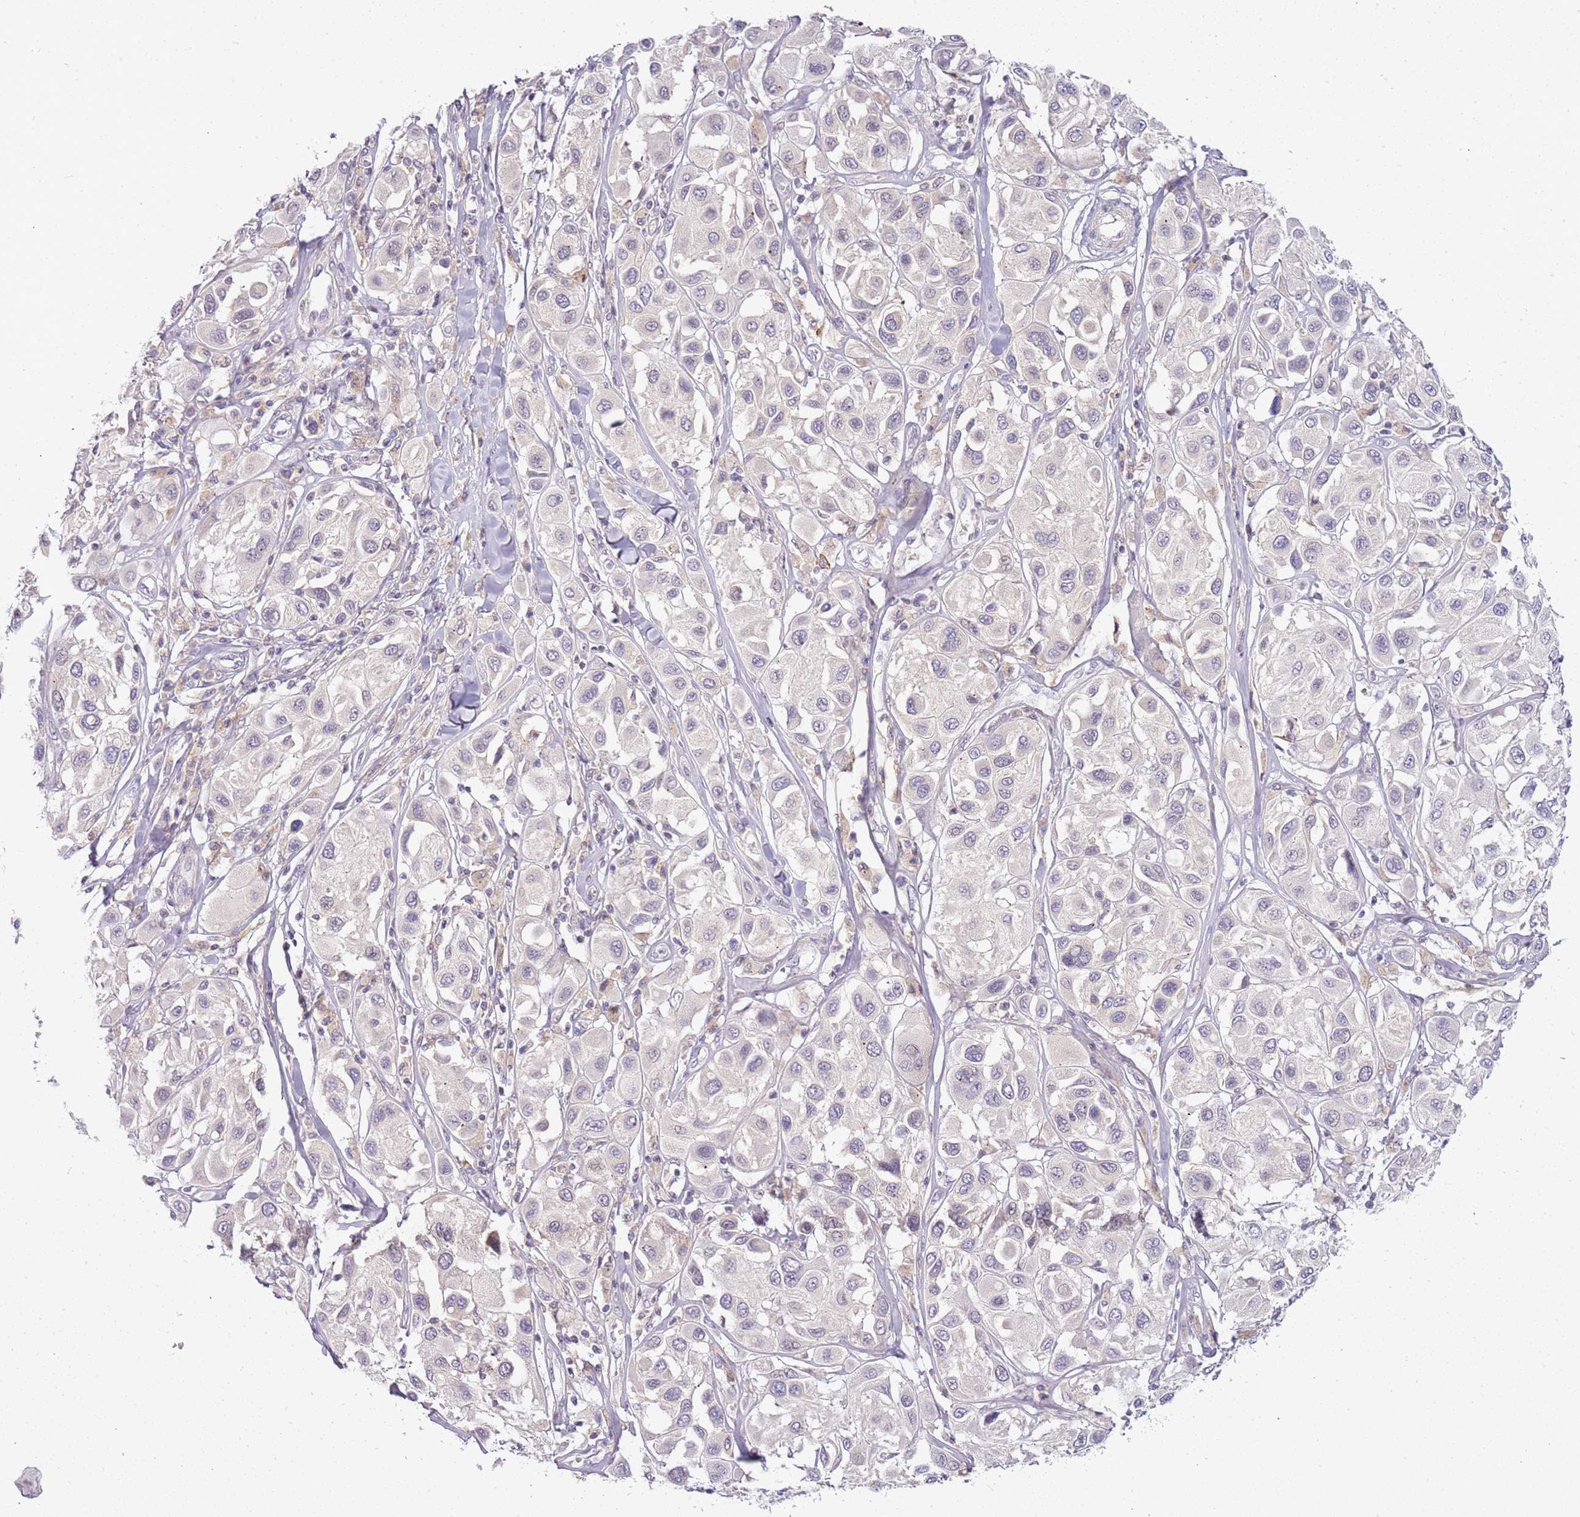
{"staining": {"intensity": "negative", "quantity": "none", "location": "none"}, "tissue": "melanoma", "cell_type": "Tumor cells", "image_type": "cancer", "snomed": [{"axis": "morphology", "description": "Malignant melanoma, Metastatic site"}, {"axis": "topography", "description": "Skin"}], "caption": "The image exhibits no significant staining in tumor cells of malignant melanoma (metastatic site). (Immunohistochemistry (ihc), brightfield microscopy, high magnification).", "gene": "CAPN7", "patient": {"sex": "male", "age": 41}}